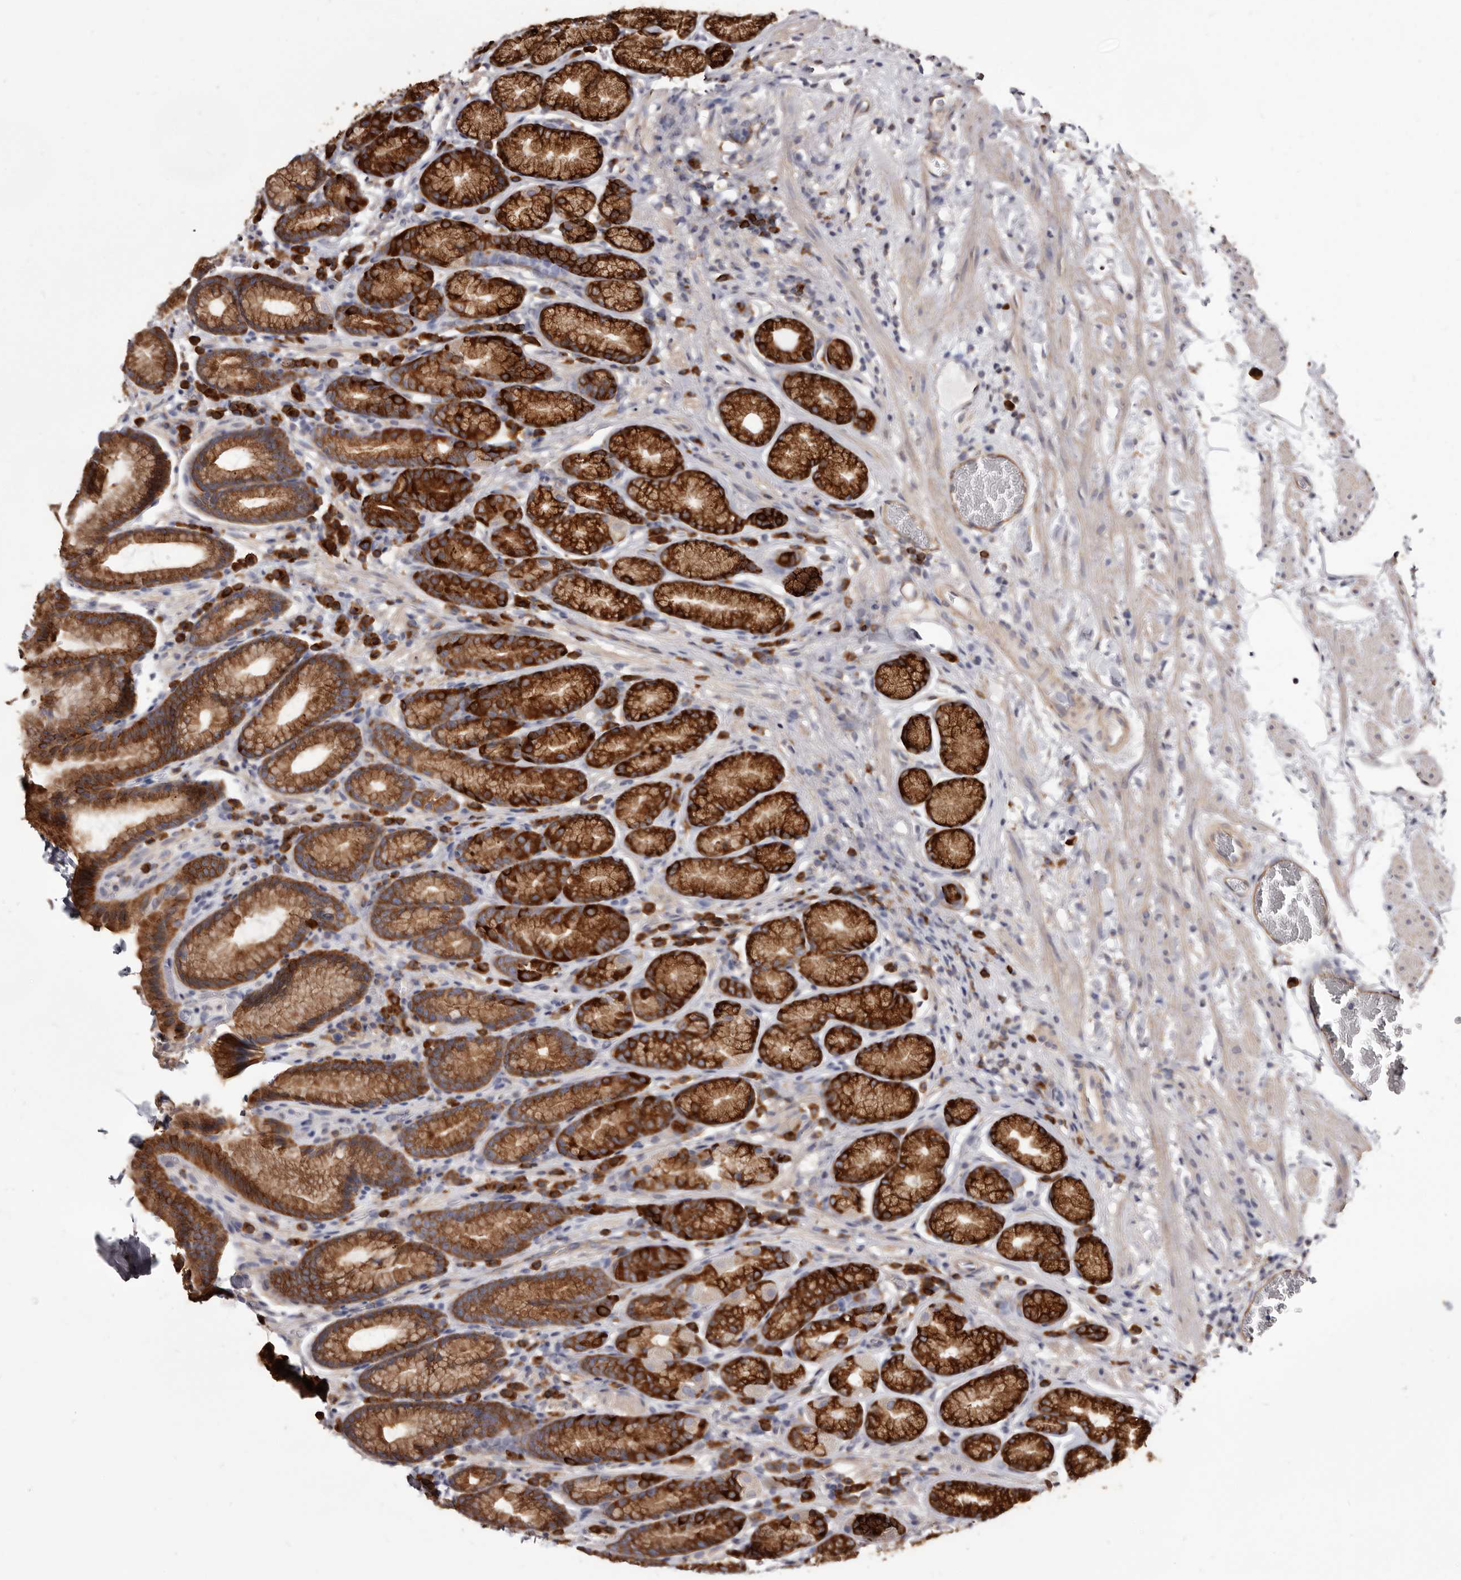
{"staining": {"intensity": "strong", "quantity": ">75%", "location": "cytoplasmic/membranous"}, "tissue": "stomach", "cell_type": "Glandular cells", "image_type": "normal", "snomed": [{"axis": "morphology", "description": "Normal tissue, NOS"}, {"axis": "topography", "description": "Stomach"}], "caption": "Brown immunohistochemical staining in normal stomach displays strong cytoplasmic/membranous positivity in approximately >75% of glandular cells. (DAB IHC, brown staining for protein, blue staining for nuclei).", "gene": "TPD52", "patient": {"sex": "male", "age": 42}}